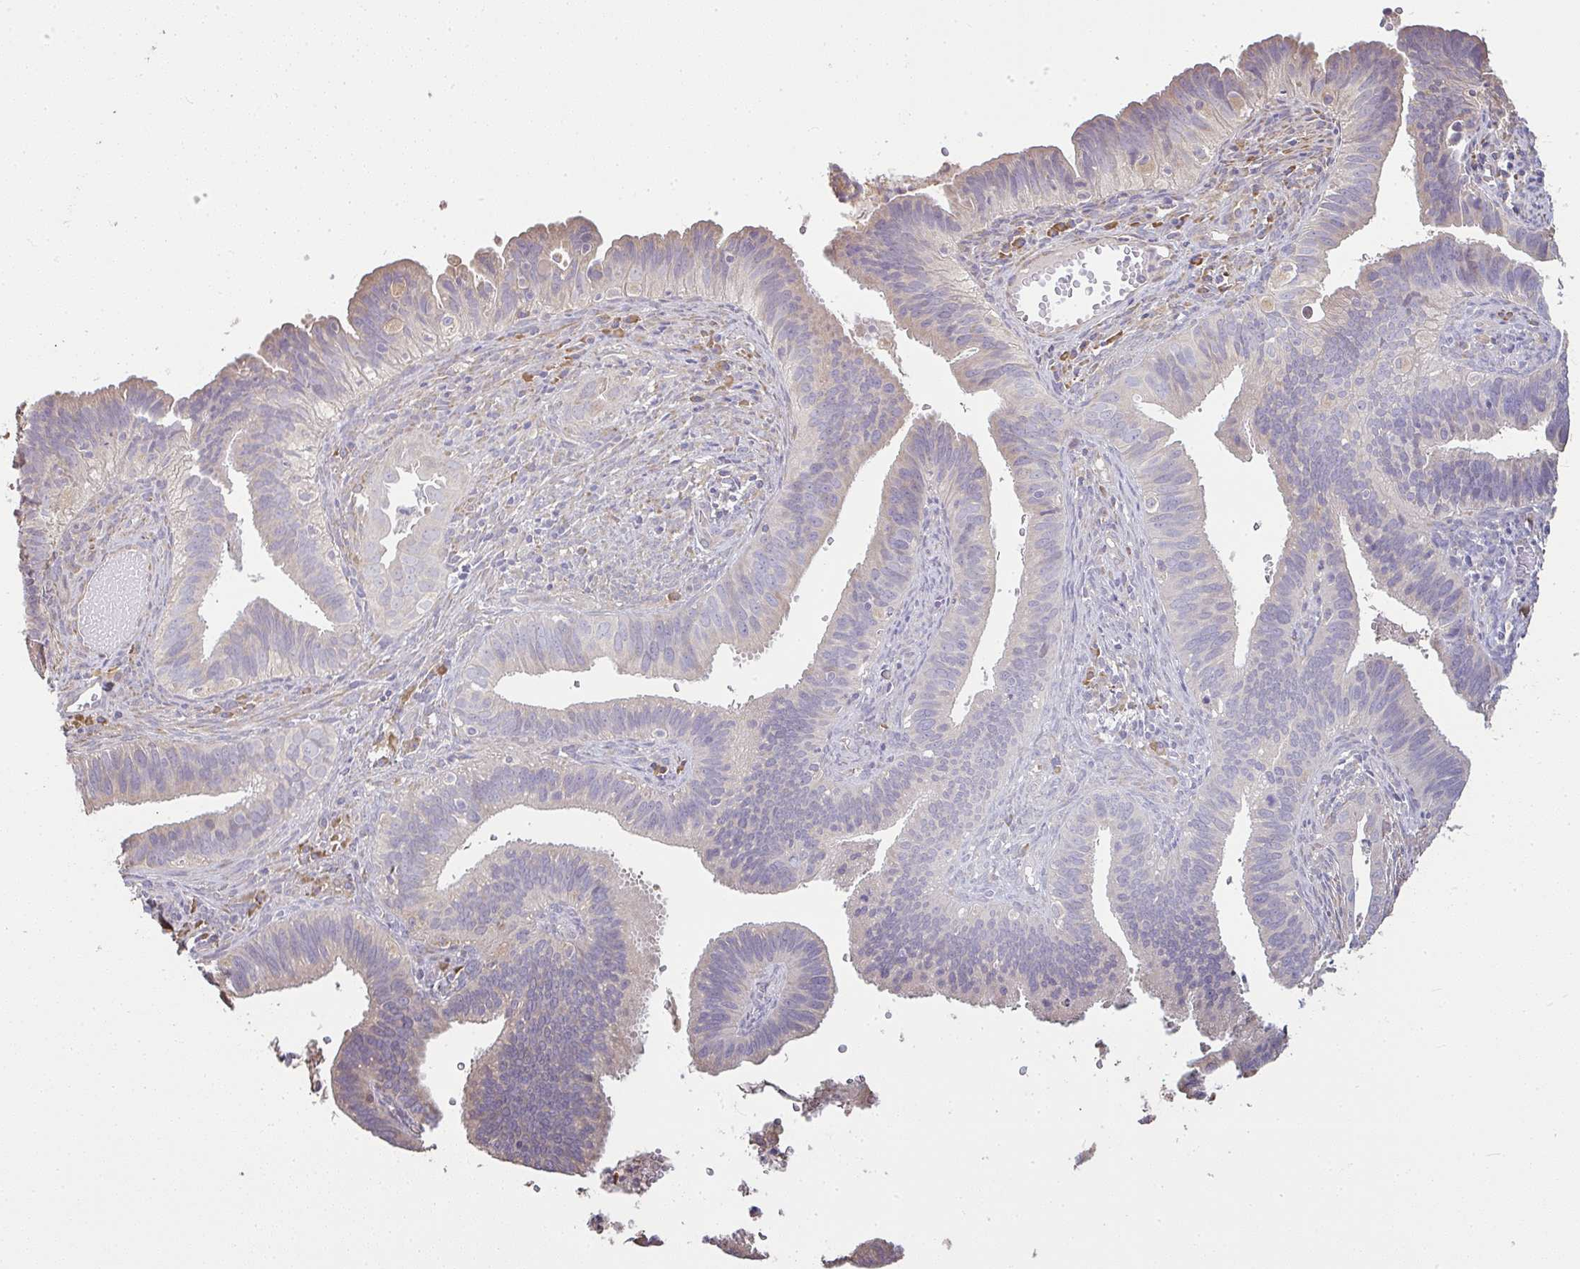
{"staining": {"intensity": "weak", "quantity": "<25%", "location": "cytoplasmic/membranous"}, "tissue": "cervical cancer", "cell_type": "Tumor cells", "image_type": "cancer", "snomed": [{"axis": "morphology", "description": "Adenocarcinoma, NOS"}, {"axis": "topography", "description": "Cervix"}], "caption": "Human adenocarcinoma (cervical) stained for a protein using immunohistochemistry reveals no expression in tumor cells.", "gene": "BRINP3", "patient": {"sex": "female", "age": 42}}